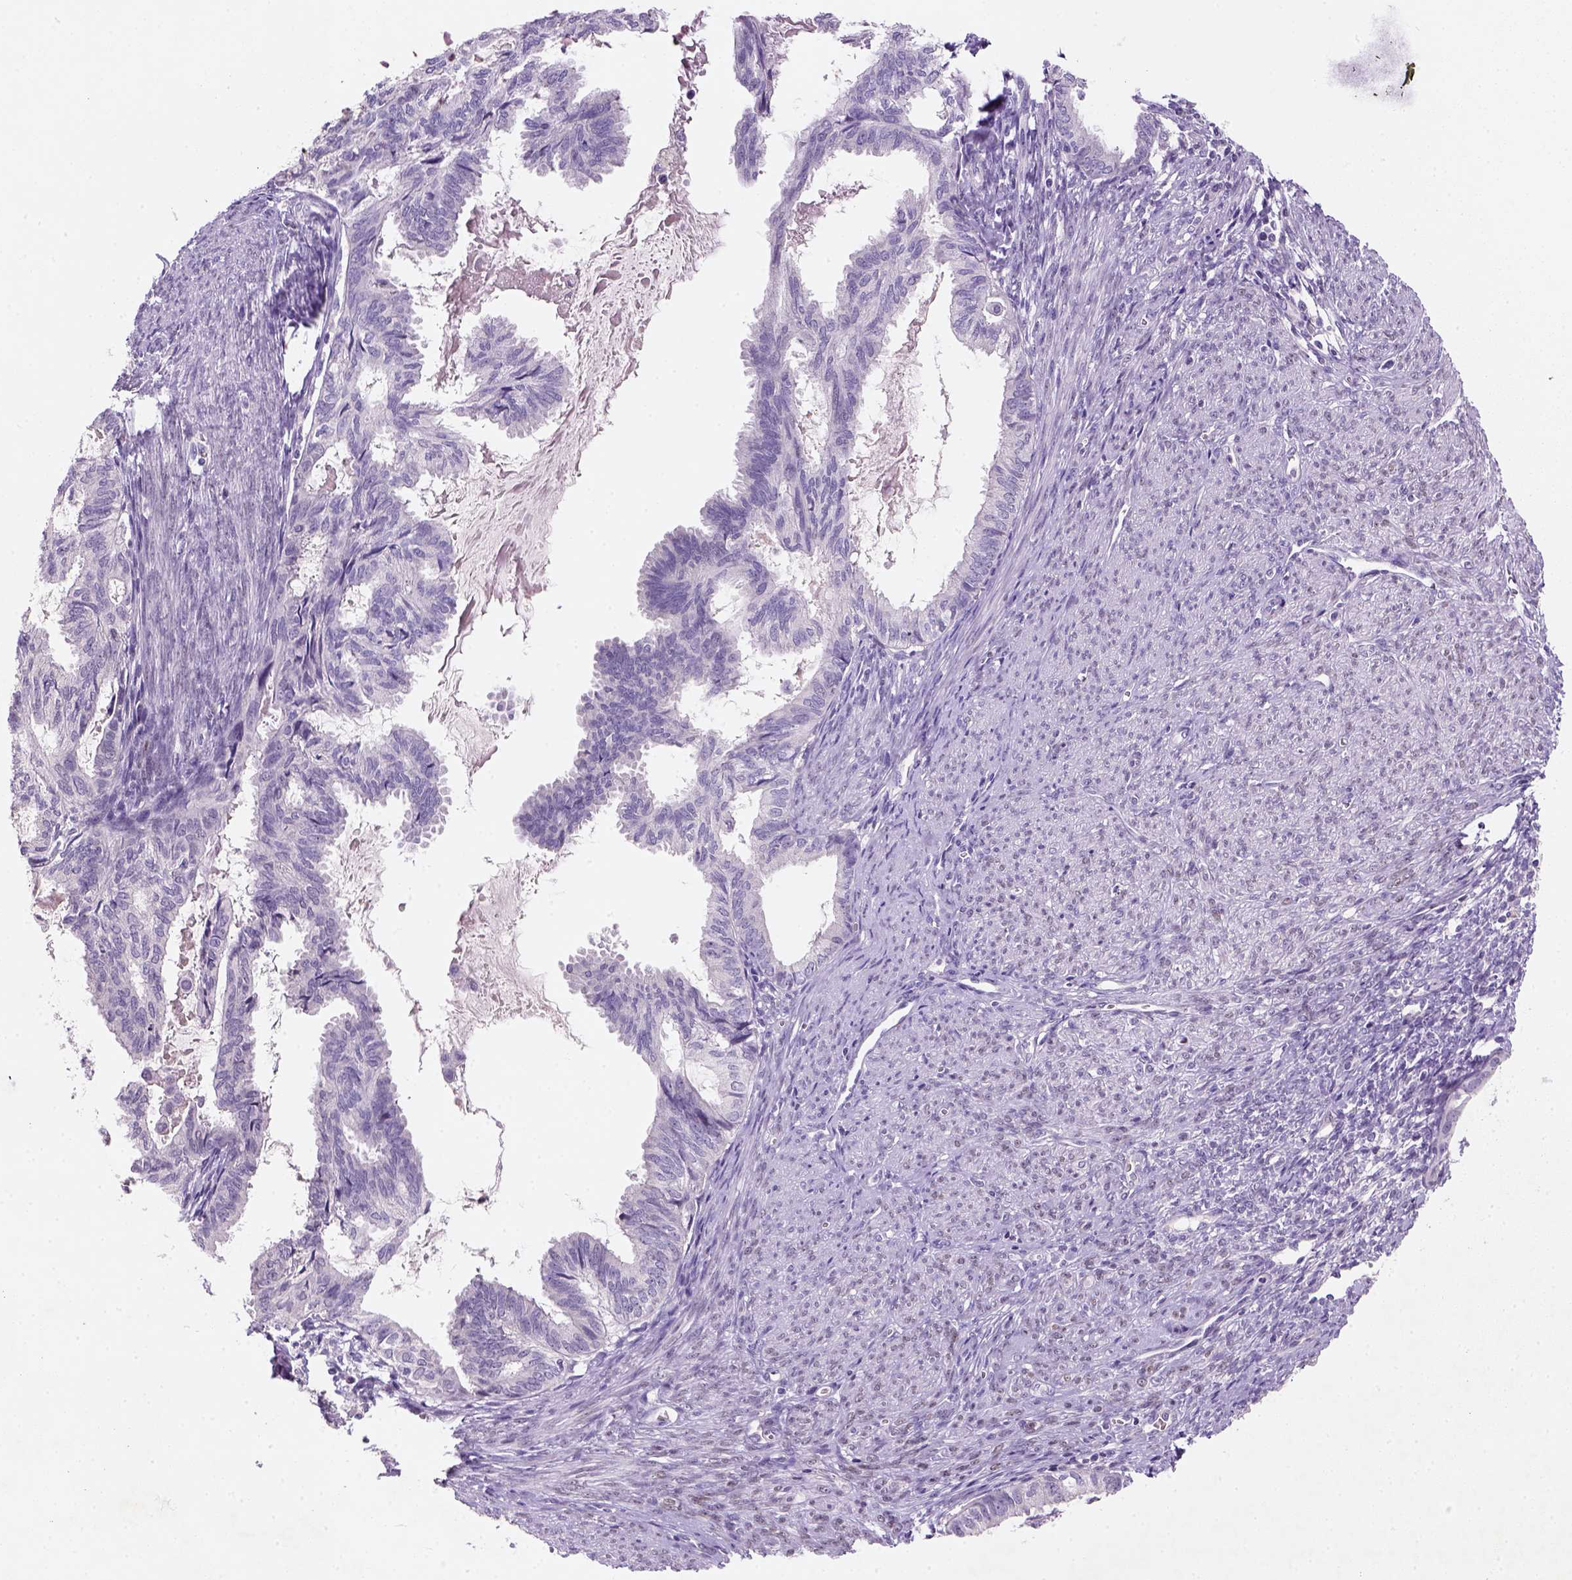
{"staining": {"intensity": "negative", "quantity": "none", "location": "none"}, "tissue": "endometrial cancer", "cell_type": "Tumor cells", "image_type": "cancer", "snomed": [{"axis": "morphology", "description": "Adenocarcinoma, NOS"}, {"axis": "topography", "description": "Endometrium"}], "caption": "Protein analysis of adenocarcinoma (endometrial) displays no significant staining in tumor cells. (Brightfield microscopy of DAB immunohistochemistry at high magnification).", "gene": "ZMAT4", "patient": {"sex": "female", "age": 86}}